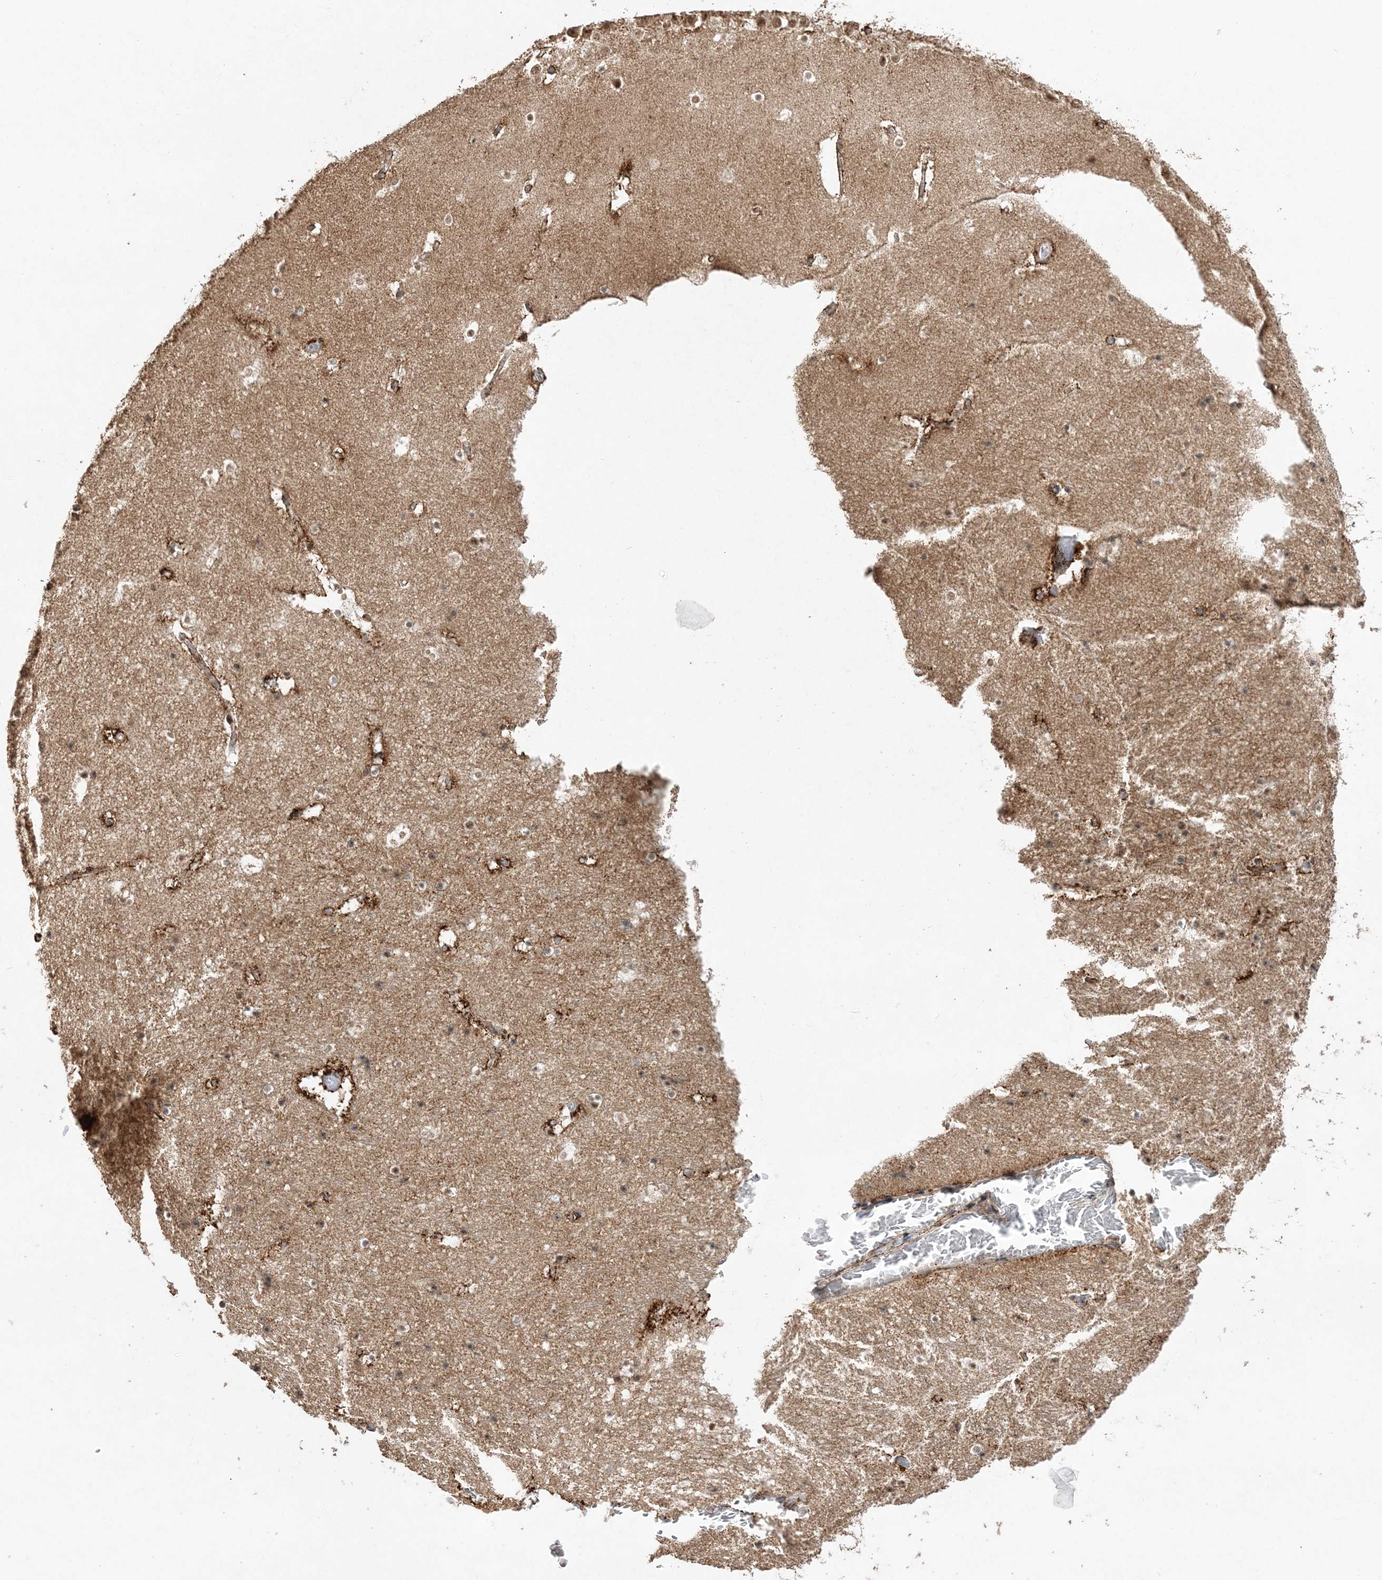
{"staining": {"intensity": "moderate", "quantity": "<25%", "location": "nuclear"}, "tissue": "hippocampus", "cell_type": "Glial cells", "image_type": "normal", "snomed": [{"axis": "morphology", "description": "Normal tissue, NOS"}, {"axis": "topography", "description": "Hippocampus"}], "caption": "Hippocampus stained with immunohistochemistry (IHC) reveals moderate nuclear expression in approximately <25% of glial cells. Immunohistochemistry (ihc) stains the protein in brown and the nuclei are stained blue.", "gene": "POLR3B", "patient": {"sex": "female", "age": 52}}